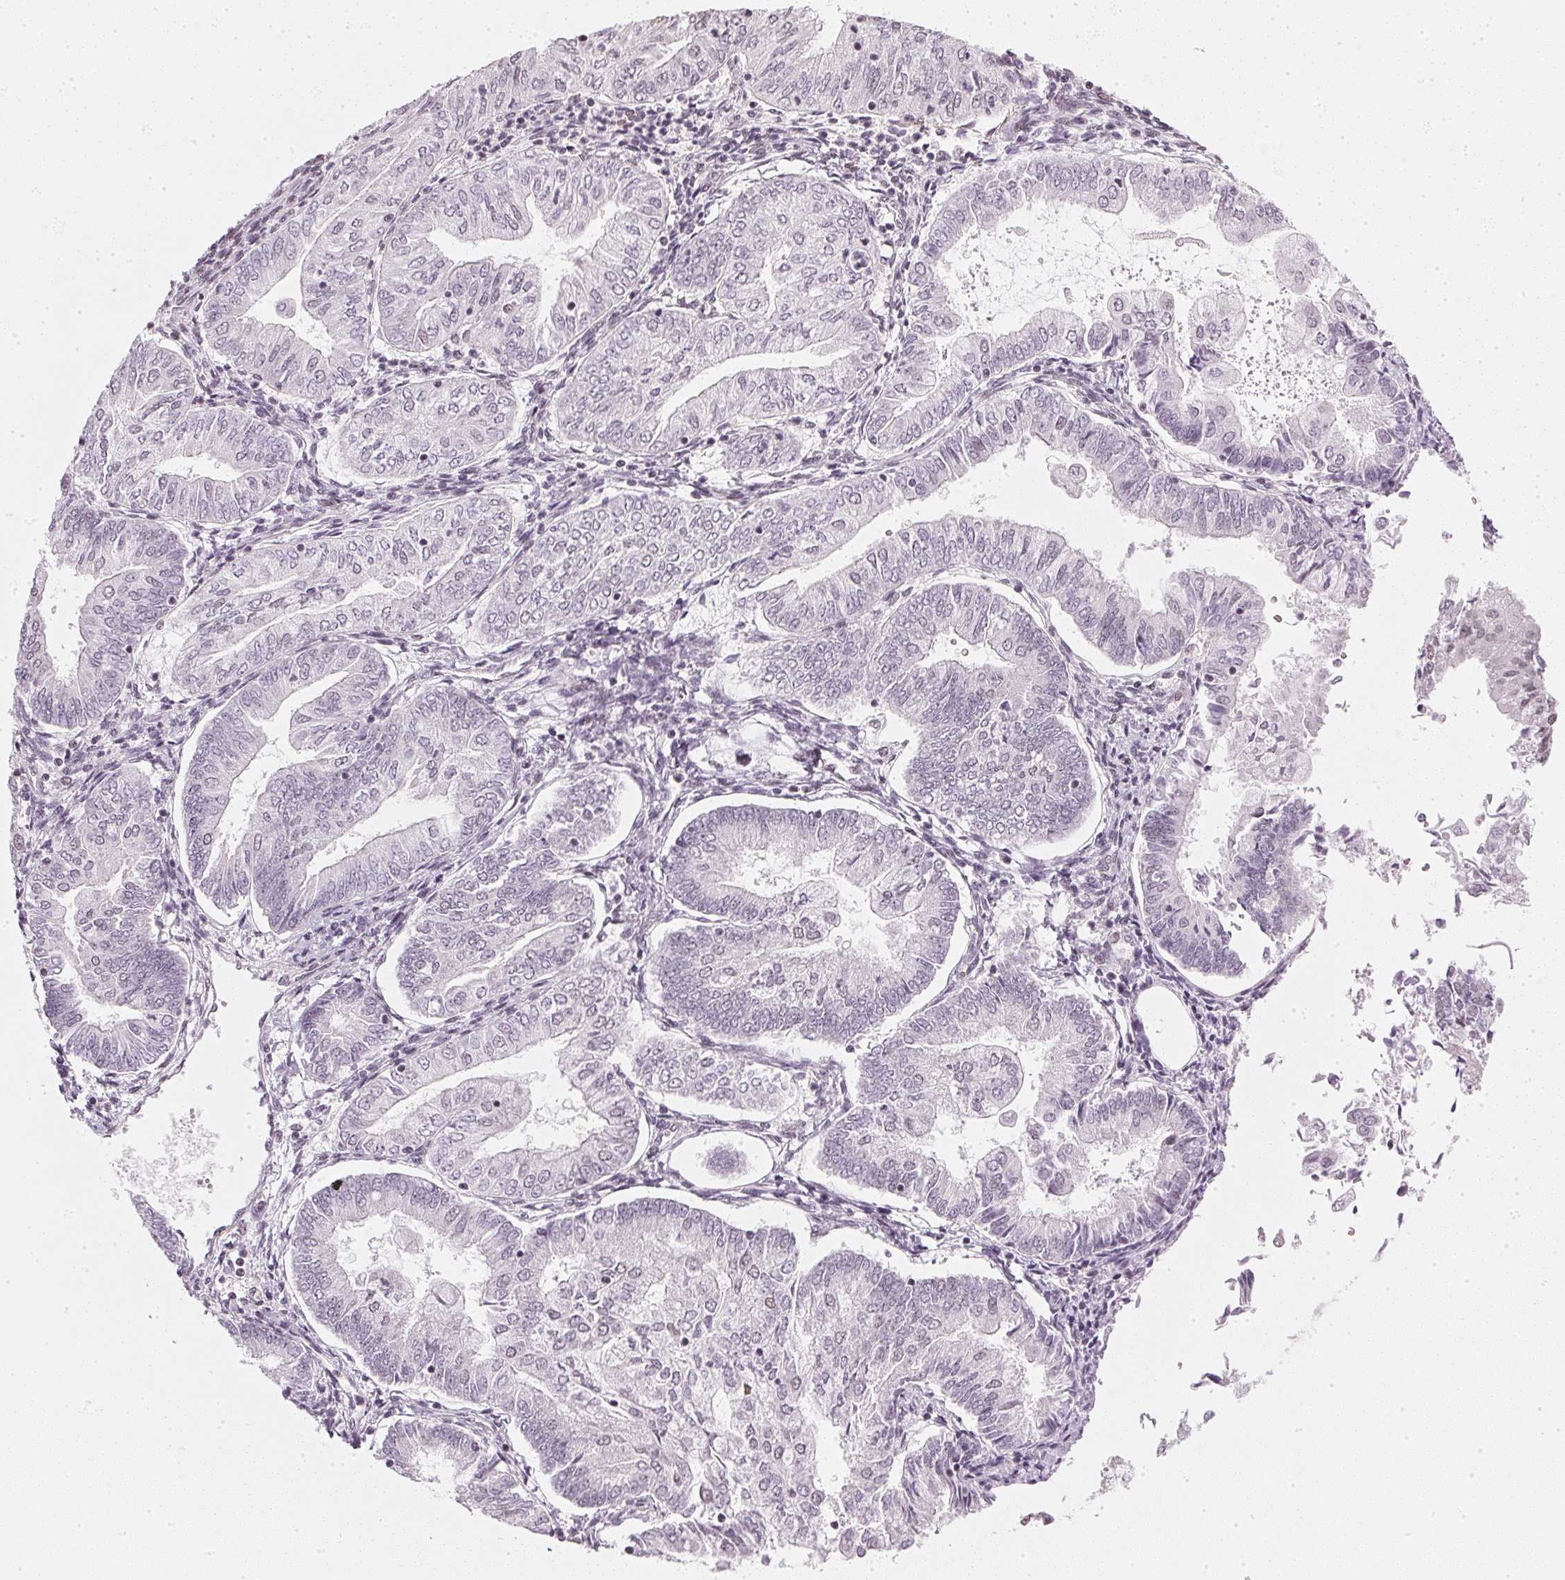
{"staining": {"intensity": "negative", "quantity": "none", "location": "none"}, "tissue": "endometrial cancer", "cell_type": "Tumor cells", "image_type": "cancer", "snomed": [{"axis": "morphology", "description": "Adenocarcinoma, NOS"}, {"axis": "topography", "description": "Endometrium"}], "caption": "Immunohistochemistry (IHC) histopathology image of neoplastic tissue: human adenocarcinoma (endometrial) stained with DAB (3,3'-diaminobenzidine) demonstrates no significant protein positivity in tumor cells.", "gene": "DNAJC6", "patient": {"sex": "female", "age": 55}}